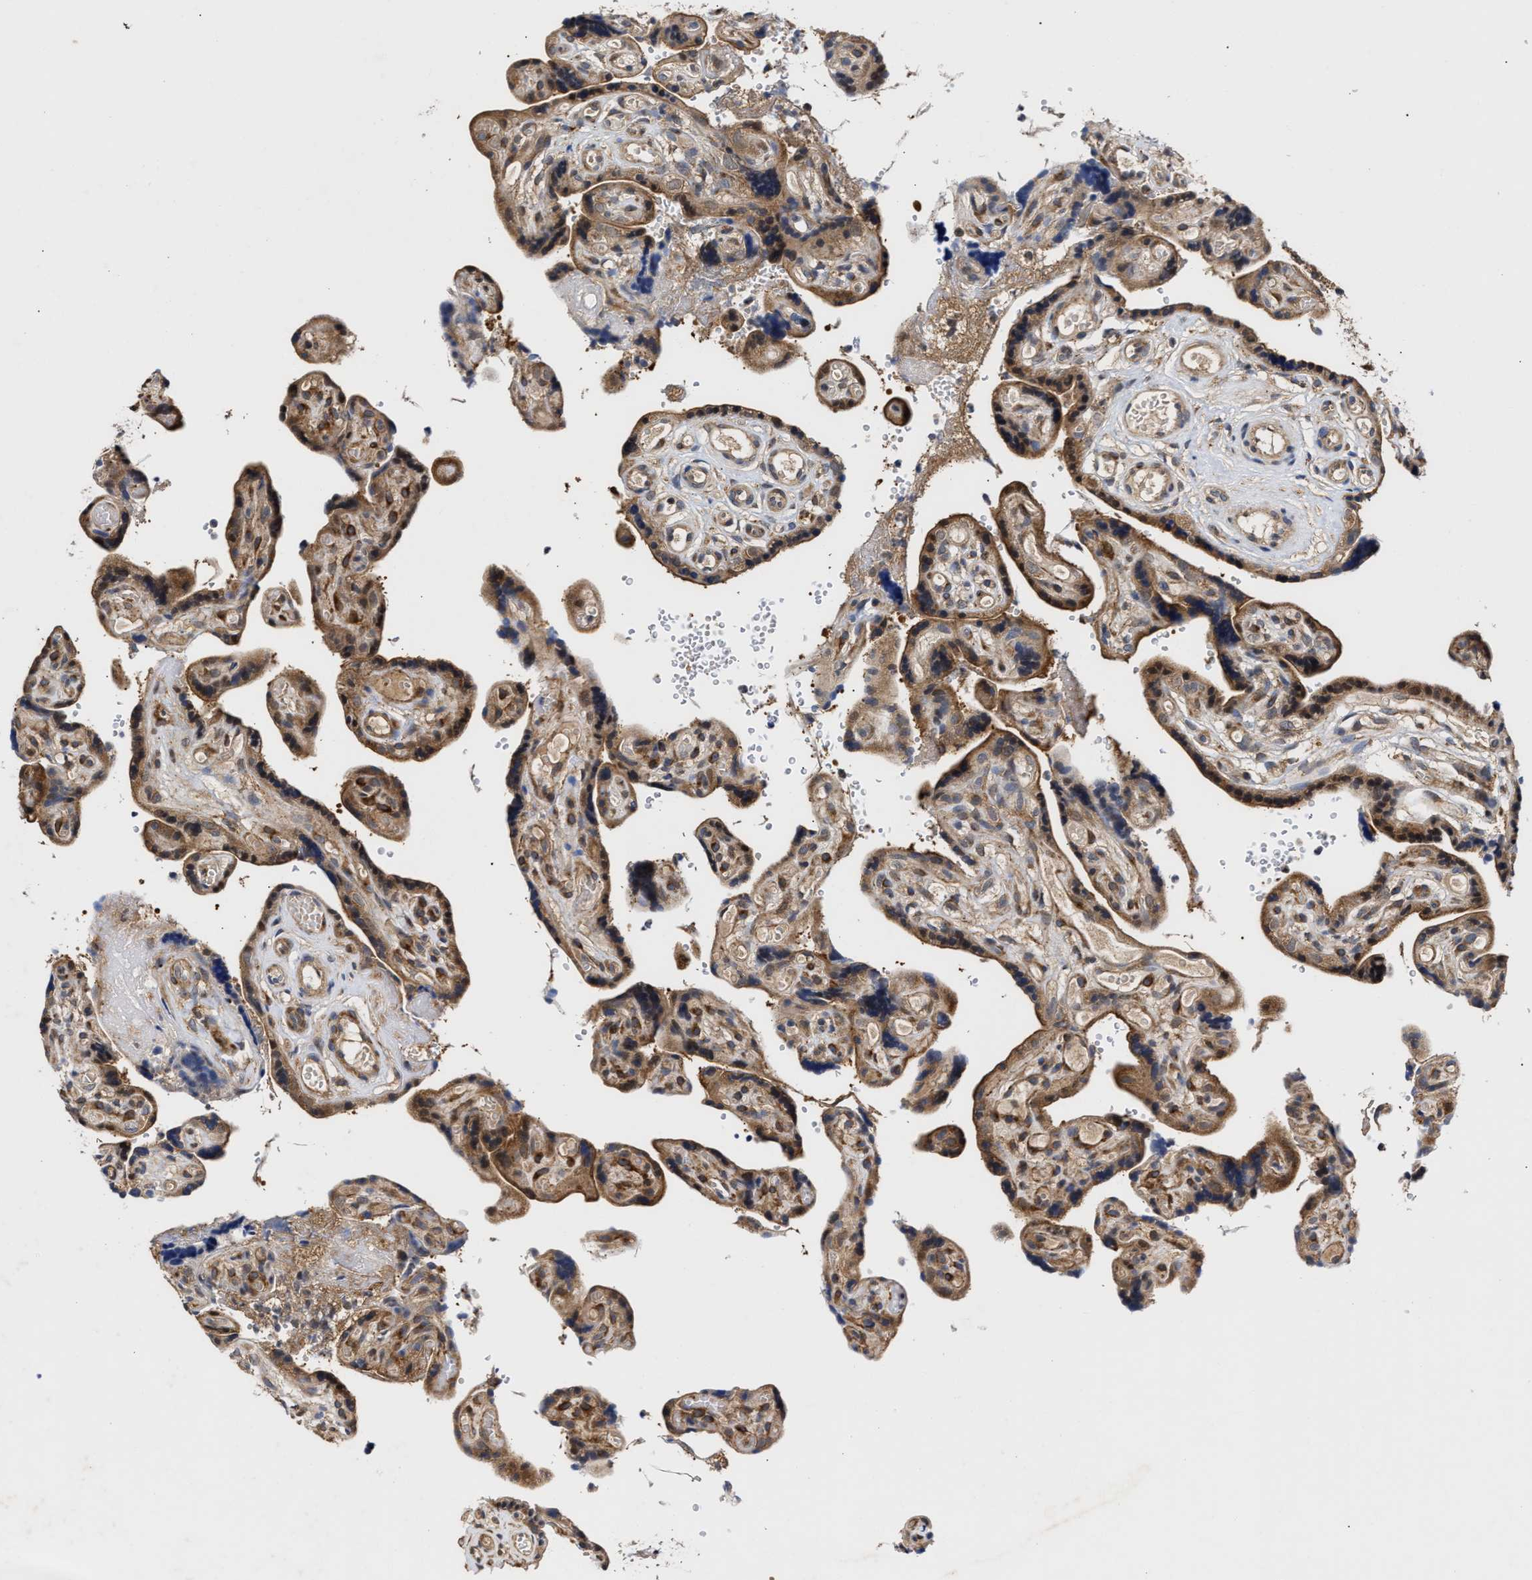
{"staining": {"intensity": "strong", "quantity": ">75%", "location": "cytoplasmic/membranous,nuclear"}, "tissue": "placenta", "cell_type": "Decidual cells", "image_type": "normal", "snomed": [{"axis": "morphology", "description": "Normal tissue, NOS"}, {"axis": "topography", "description": "Placenta"}], "caption": "High-magnification brightfield microscopy of normal placenta stained with DAB (brown) and counterstained with hematoxylin (blue). decidual cells exhibit strong cytoplasmic/membranous,nuclear staining is seen in about>75% of cells. (IHC, brightfield microscopy, high magnification).", "gene": "CLIP2", "patient": {"sex": "female", "age": 30}}